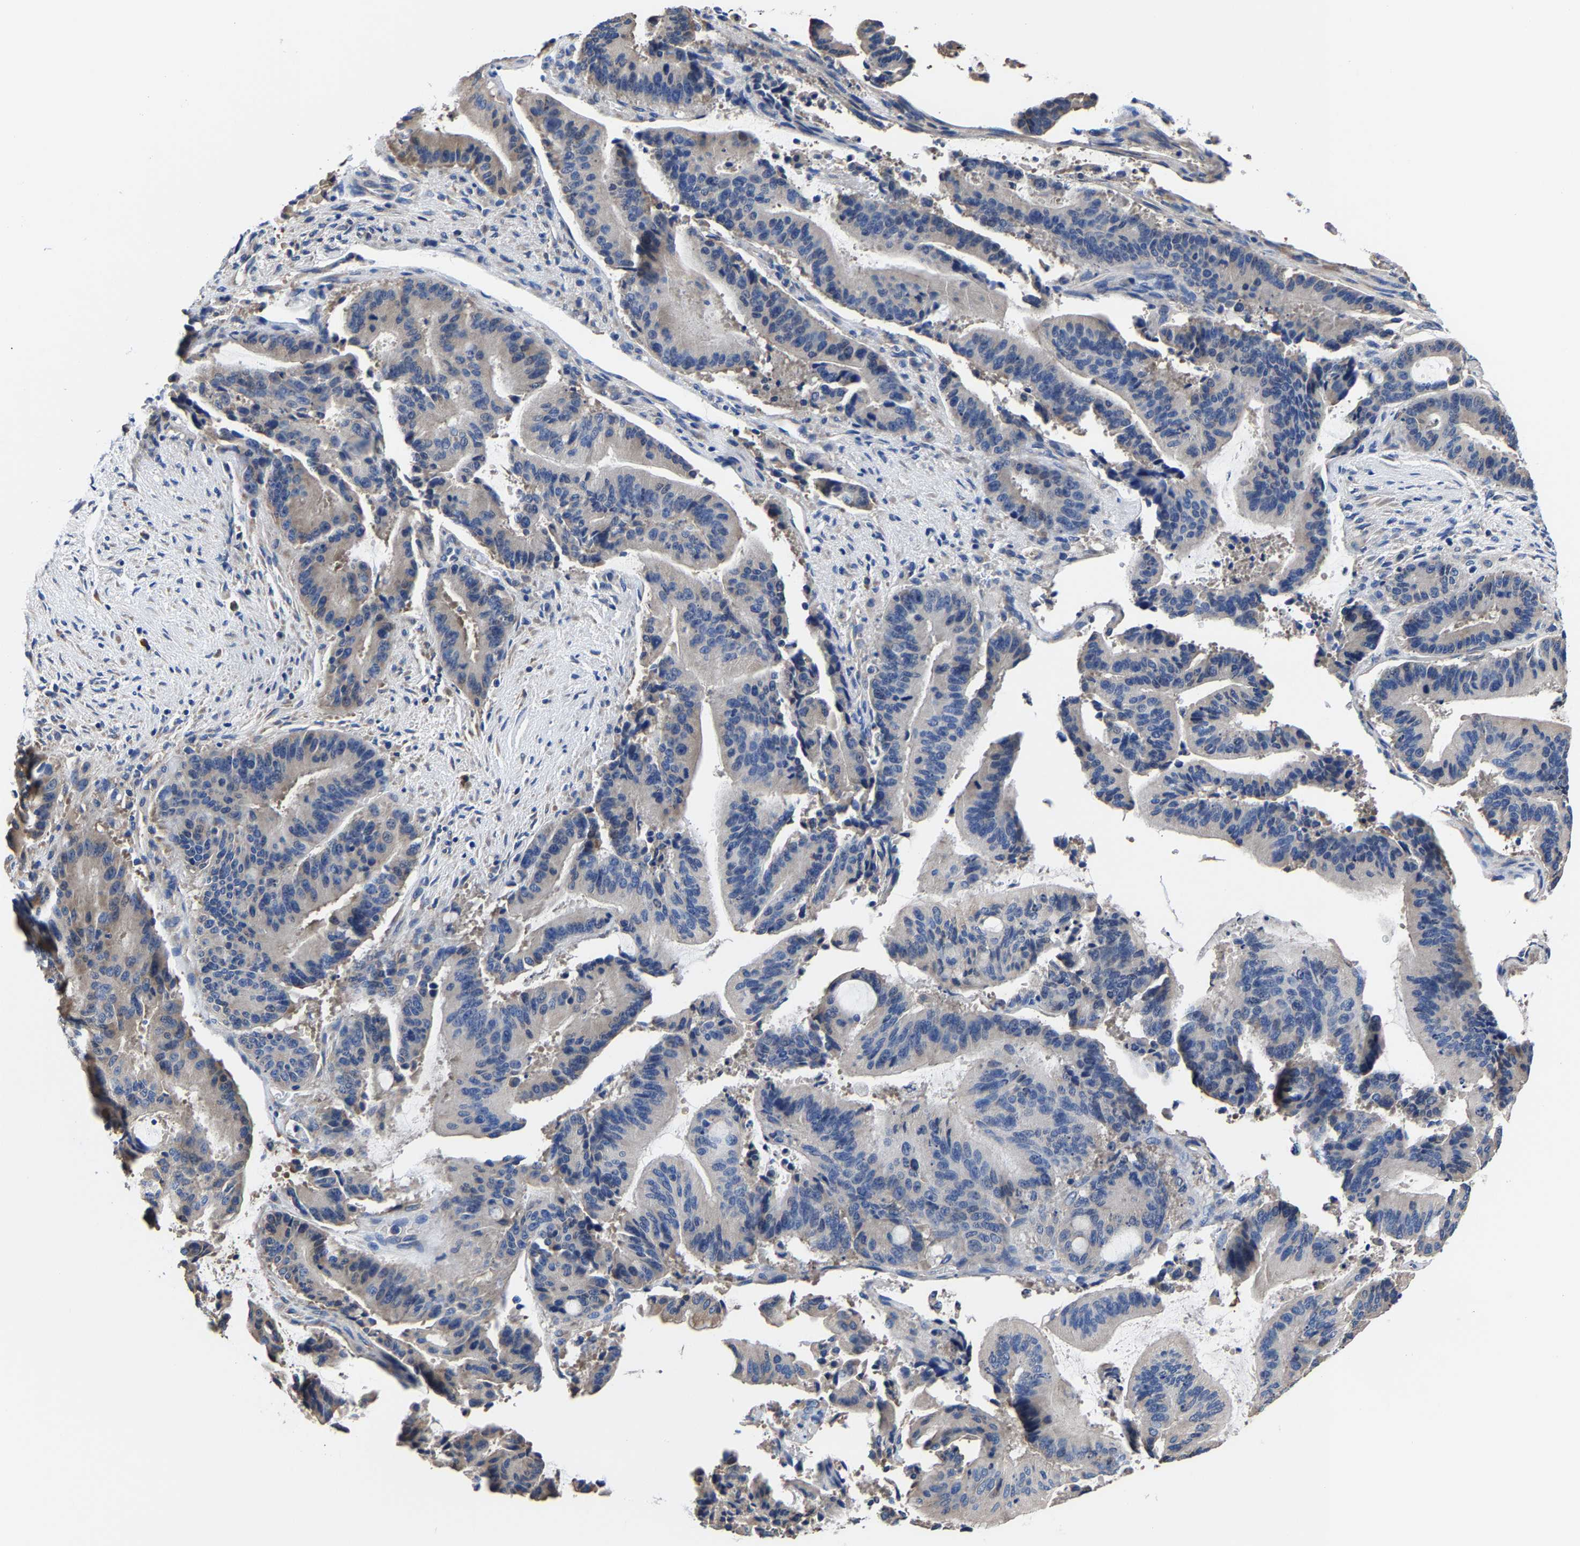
{"staining": {"intensity": "weak", "quantity": "<25%", "location": "cytoplasmic/membranous"}, "tissue": "liver cancer", "cell_type": "Tumor cells", "image_type": "cancer", "snomed": [{"axis": "morphology", "description": "Normal tissue, NOS"}, {"axis": "morphology", "description": "Cholangiocarcinoma"}, {"axis": "topography", "description": "Liver"}, {"axis": "topography", "description": "Peripheral nerve tissue"}], "caption": "Liver cancer (cholangiocarcinoma) was stained to show a protein in brown. There is no significant positivity in tumor cells.", "gene": "SRPK2", "patient": {"sex": "female", "age": 73}}